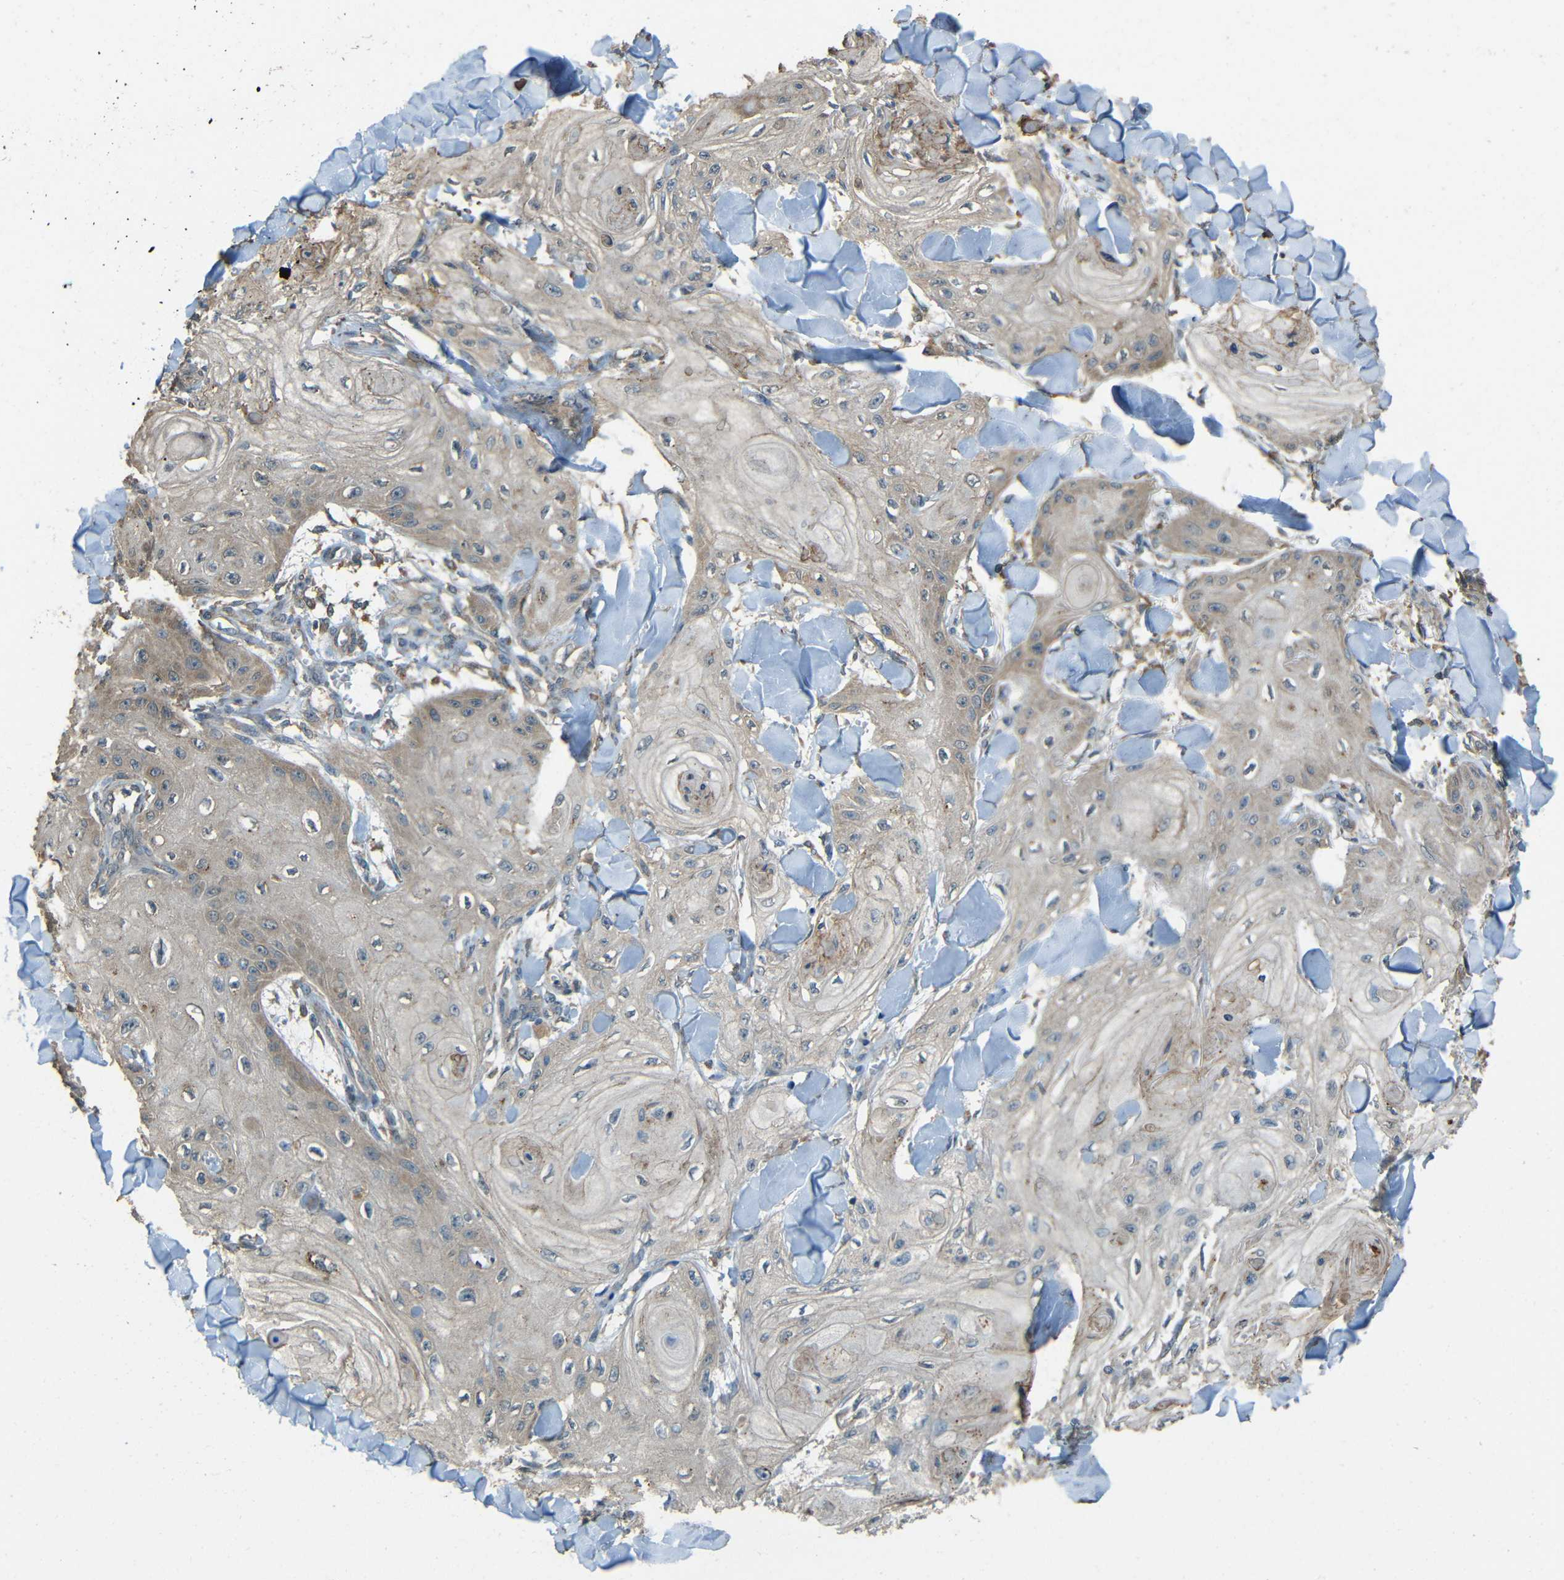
{"staining": {"intensity": "moderate", "quantity": "25%-75%", "location": "cytoplasmic/membranous"}, "tissue": "skin cancer", "cell_type": "Tumor cells", "image_type": "cancer", "snomed": [{"axis": "morphology", "description": "Squamous cell carcinoma, NOS"}, {"axis": "topography", "description": "Skin"}], "caption": "Immunohistochemical staining of skin cancer demonstrates moderate cytoplasmic/membranous protein positivity in about 25%-75% of tumor cells.", "gene": "ACACA", "patient": {"sex": "male", "age": 74}}